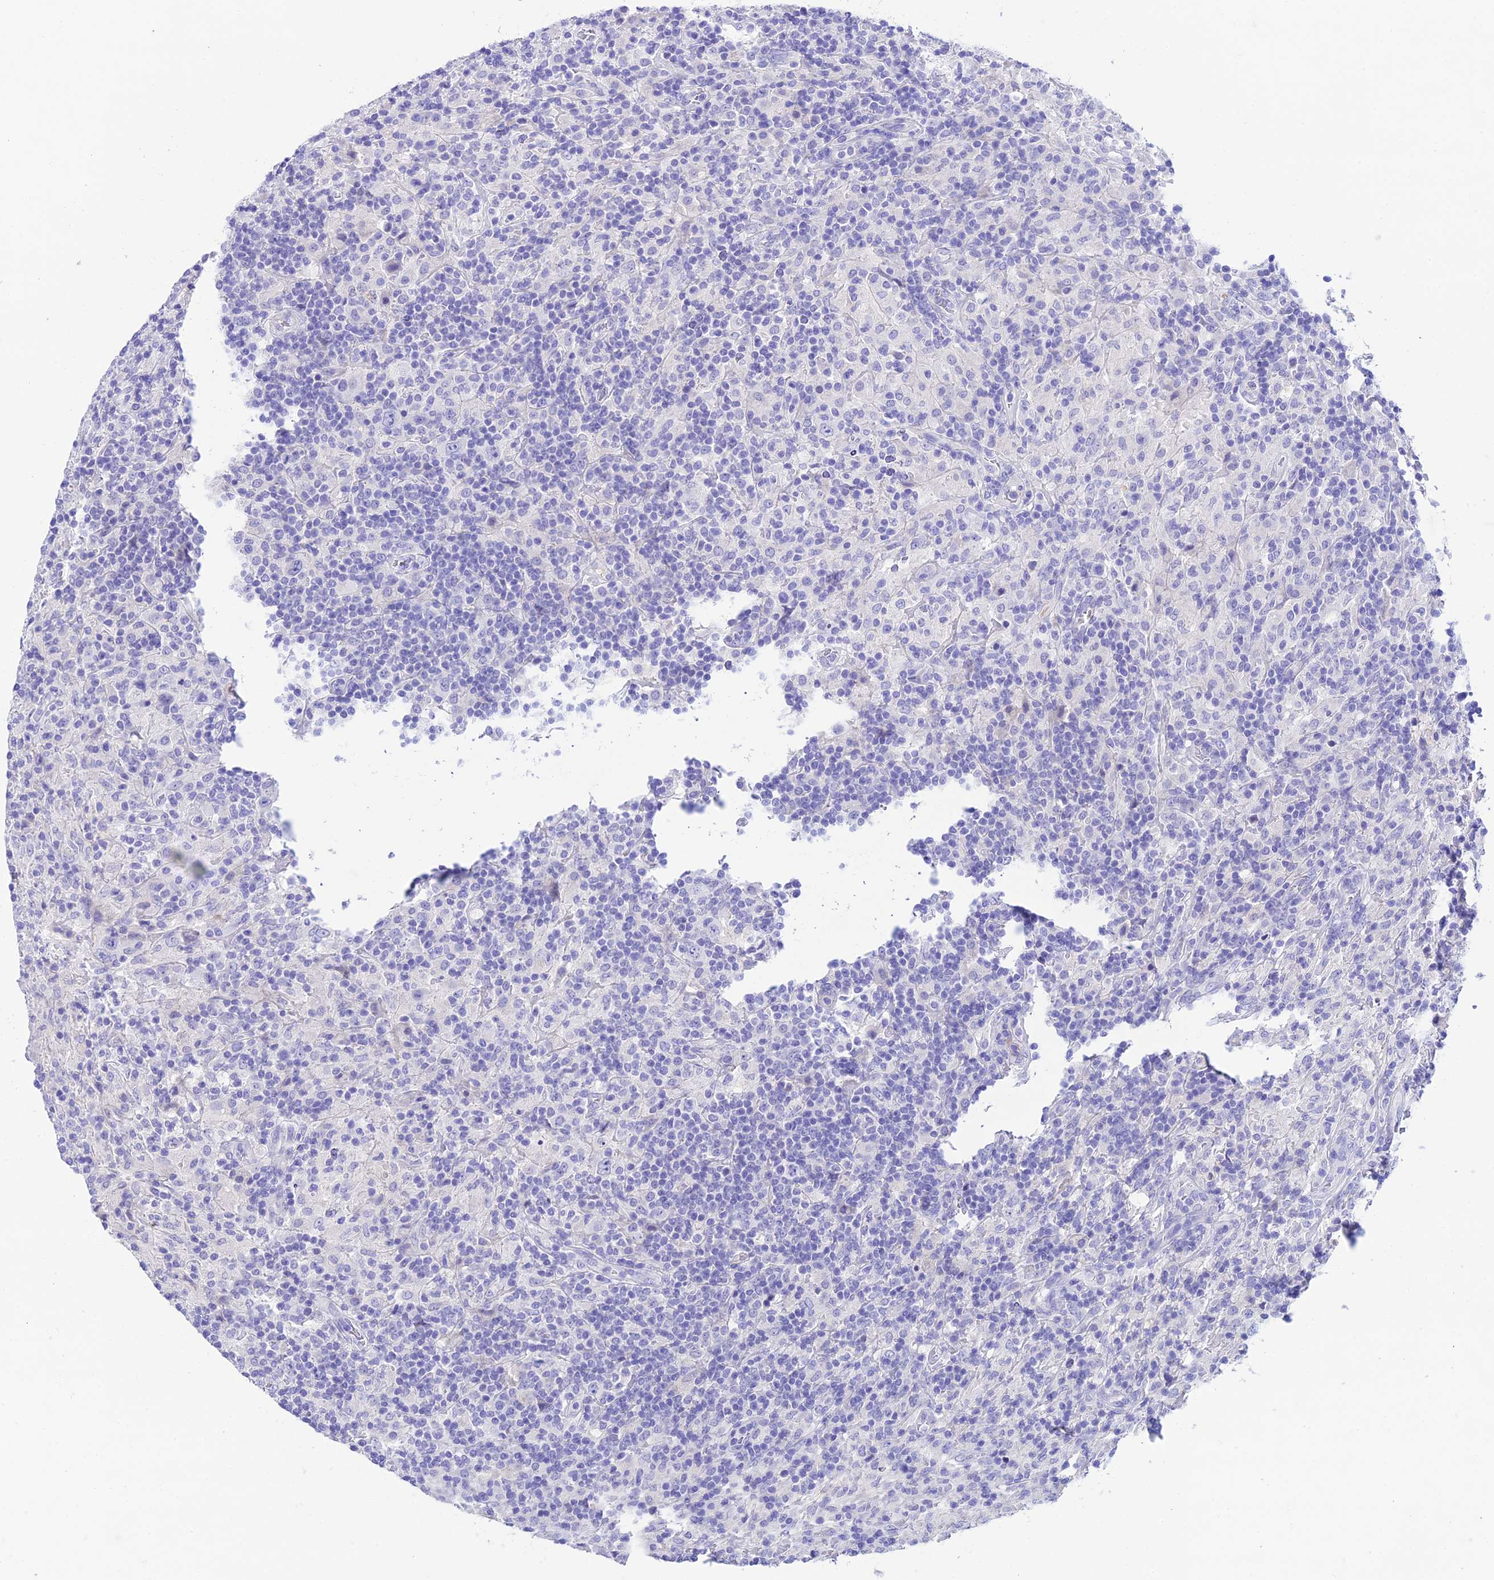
{"staining": {"intensity": "negative", "quantity": "none", "location": "none"}, "tissue": "lymphoma", "cell_type": "Tumor cells", "image_type": "cancer", "snomed": [{"axis": "morphology", "description": "Hodgkin's disease, NOS"}, {"axis": "topography", "description": "Lymph node"}], "caption": "High magnification brightfield microscopy of lymphoma stained with DAB (brown) and counterstained with hematoxylin (blue): tumor cells show no significant expression. (DAB immunohistochemistry (IHC) visualized using brightfield microscopy, high magnification).", "gene": "NLRP6", "patient": {"sex": "male", "age": 70}}